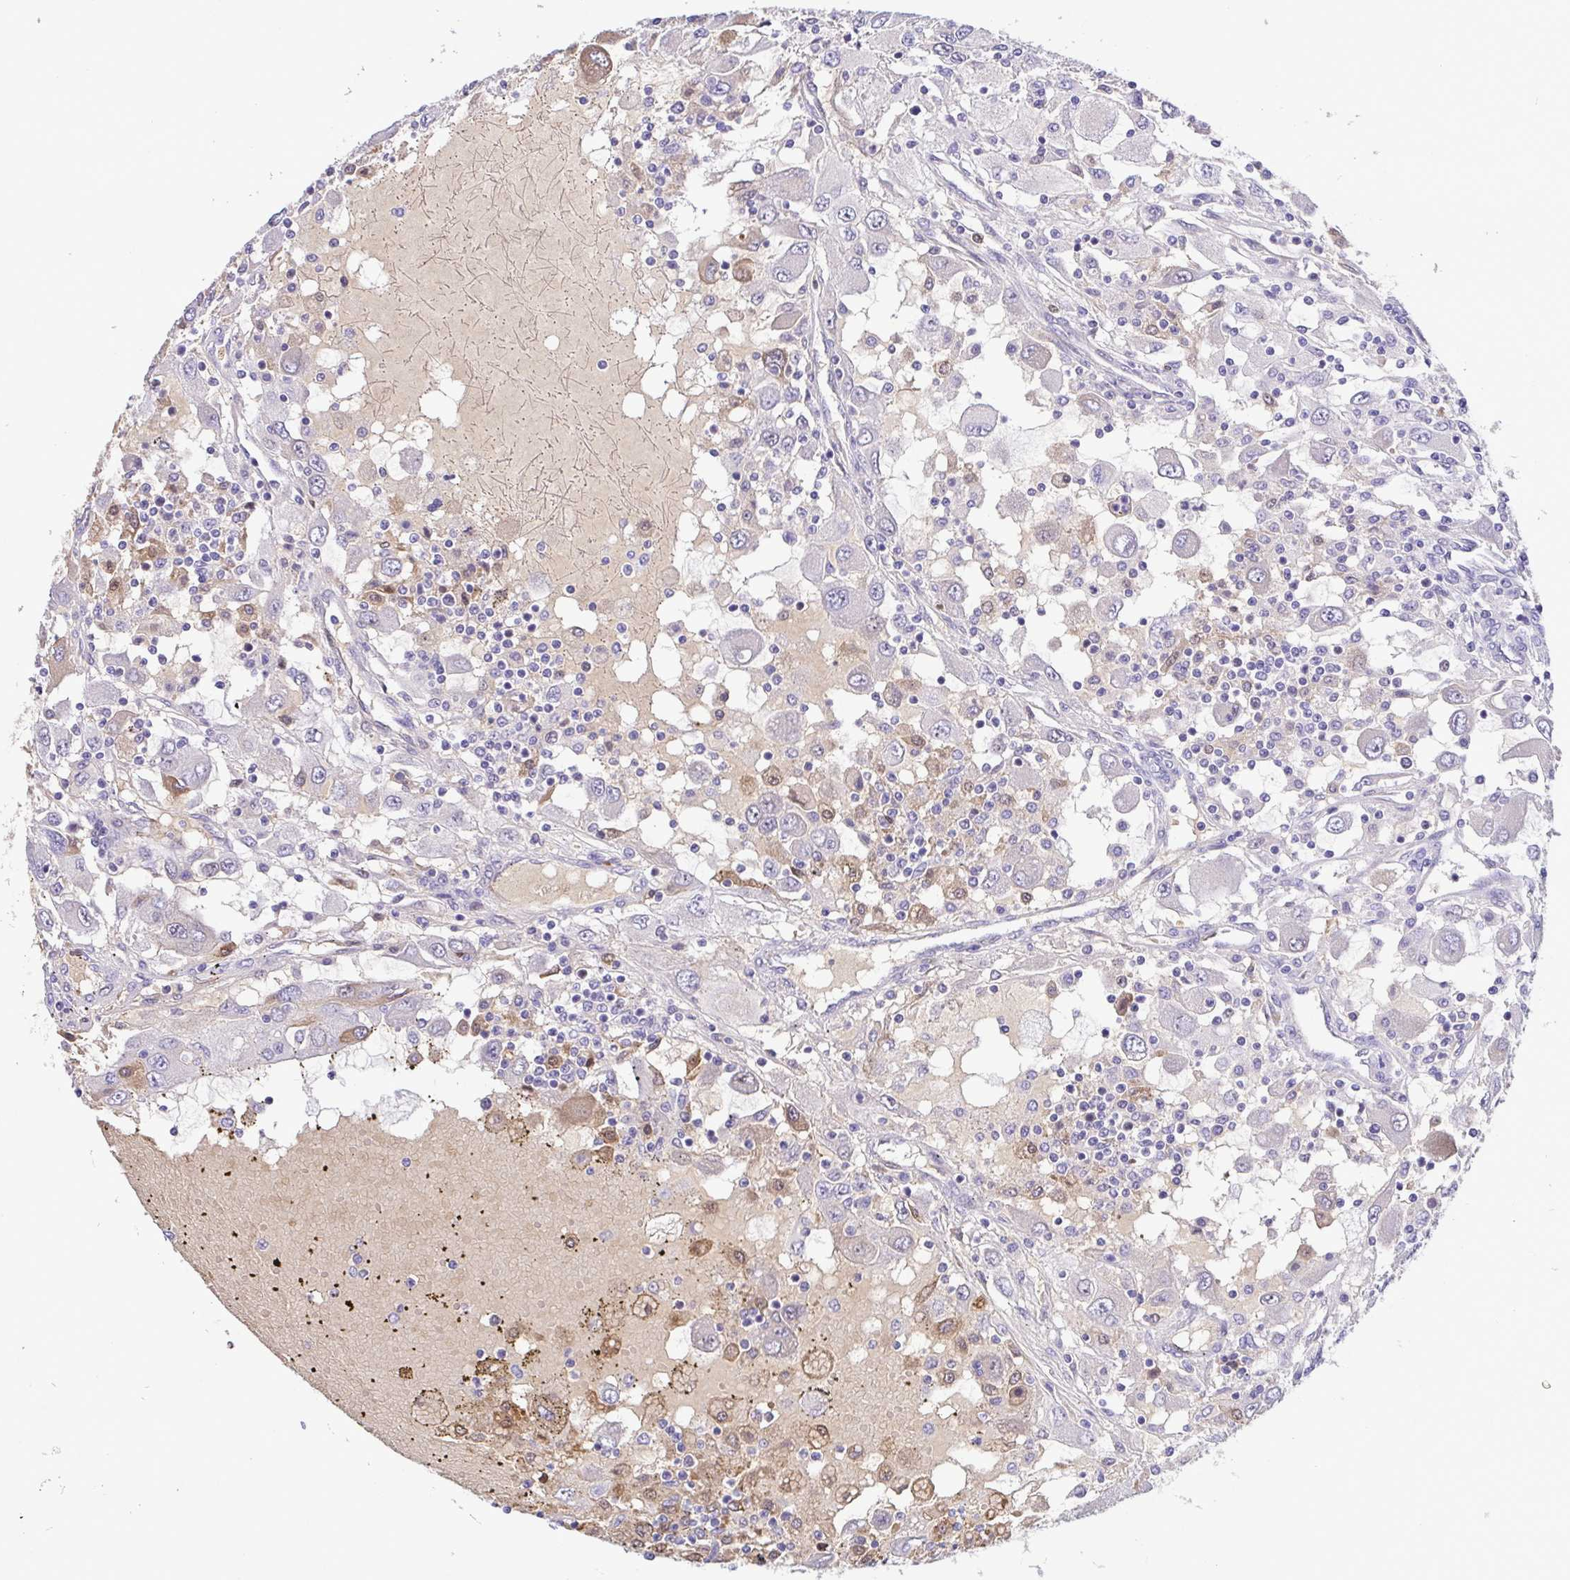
{"staining": {"intensity": "negative", "quantity": "none", "location": "none"}, "tissue": "renal cancer", "cell_type": "Tumor cells", "image_type": "cancer", "snomed": [{"axis": "morphology", "description": "Adenocarcinoma, NOS"}, {"axis": "topography", "description": "Kidney"}], "caption": "The immunohistochemistry image has no significant expression in tumor cells of renal adenocarcinoma tissue.", "gene": "TIPIN", "patient": {"sex": "female", "age": 67}}